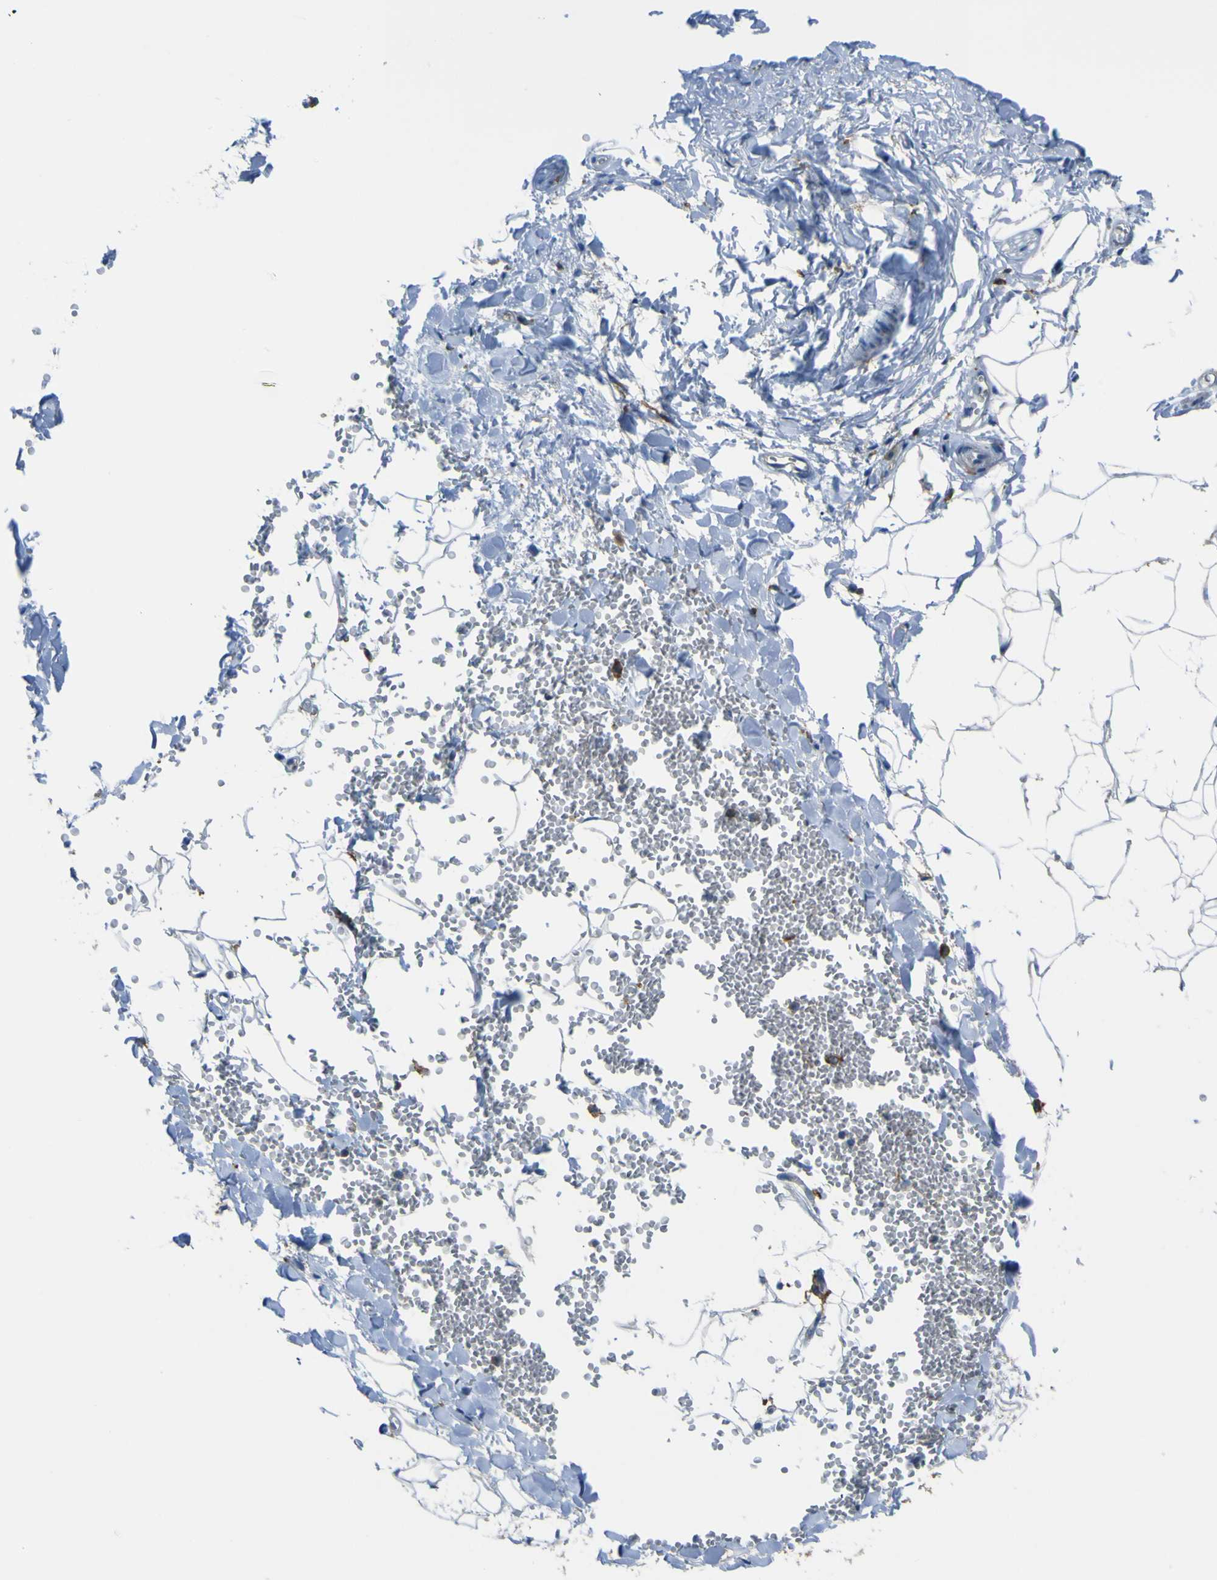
{"staining": {"intensity": "negative", "quantity": "none", "location": "none"}, "tissue": "adipose tissue", "cell_type": "Adipocytes", "image_type": "normal", "snomed": [{"axis": "morphology", "description": "Normal tissue, NOS"}, {"axis": "topography", "description": "Adipose tissue"}, {"axis": "topography", "description": "Peripheral nerve tissue"}], "caption": "Immunohistochemistry (IHC) micrograph of benign adipose tissue: human adipose tissue stained with DAB demonstrates no significant protein positivity in adipocytes.", "gene": "LAIR1", "patient": {"sex": "male", "age": 52}}